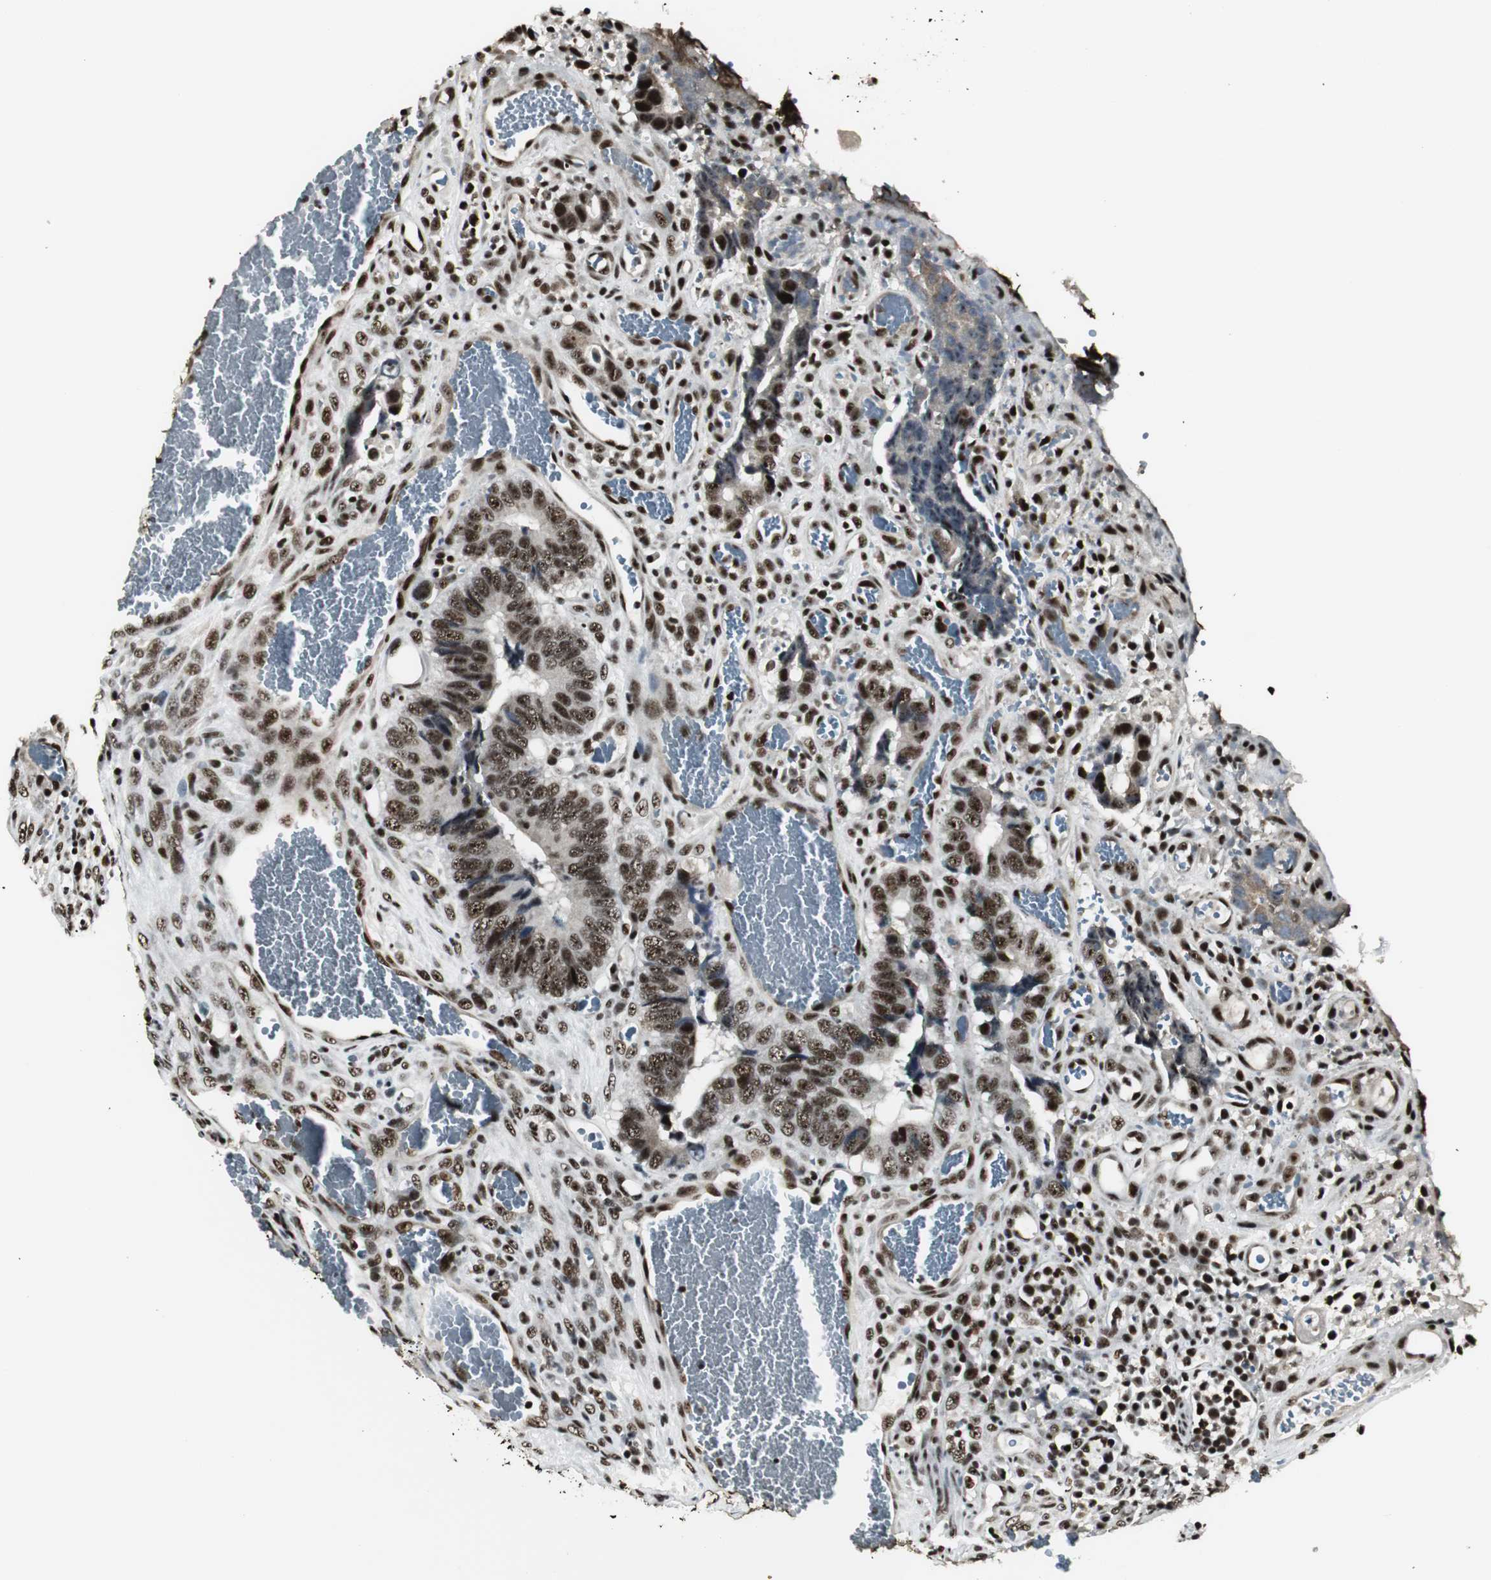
{"staining": {"intensity": "strong", "quantity": ">75%", "location": "nuclear"}, "tissue": "colorectal cancer", "cell_type": "Tumor cells", "image_type": "cancer", "snomed": [{"axis": "morphology", "description": "Adenocarcinoma, NOS"}, {"axis": "topography", "description": "Colon"}], "caption": "The immunohistochemical stain labels strong nuclear staining in tumor cells of colorectal adenocarcinoma tissue. Using DAB (brown) and hematoxylin (blue) stains, captured at high magnification using brightfield microscopy.", "gene": "PARN", "patient": {"sex": "male", "age": 72}}